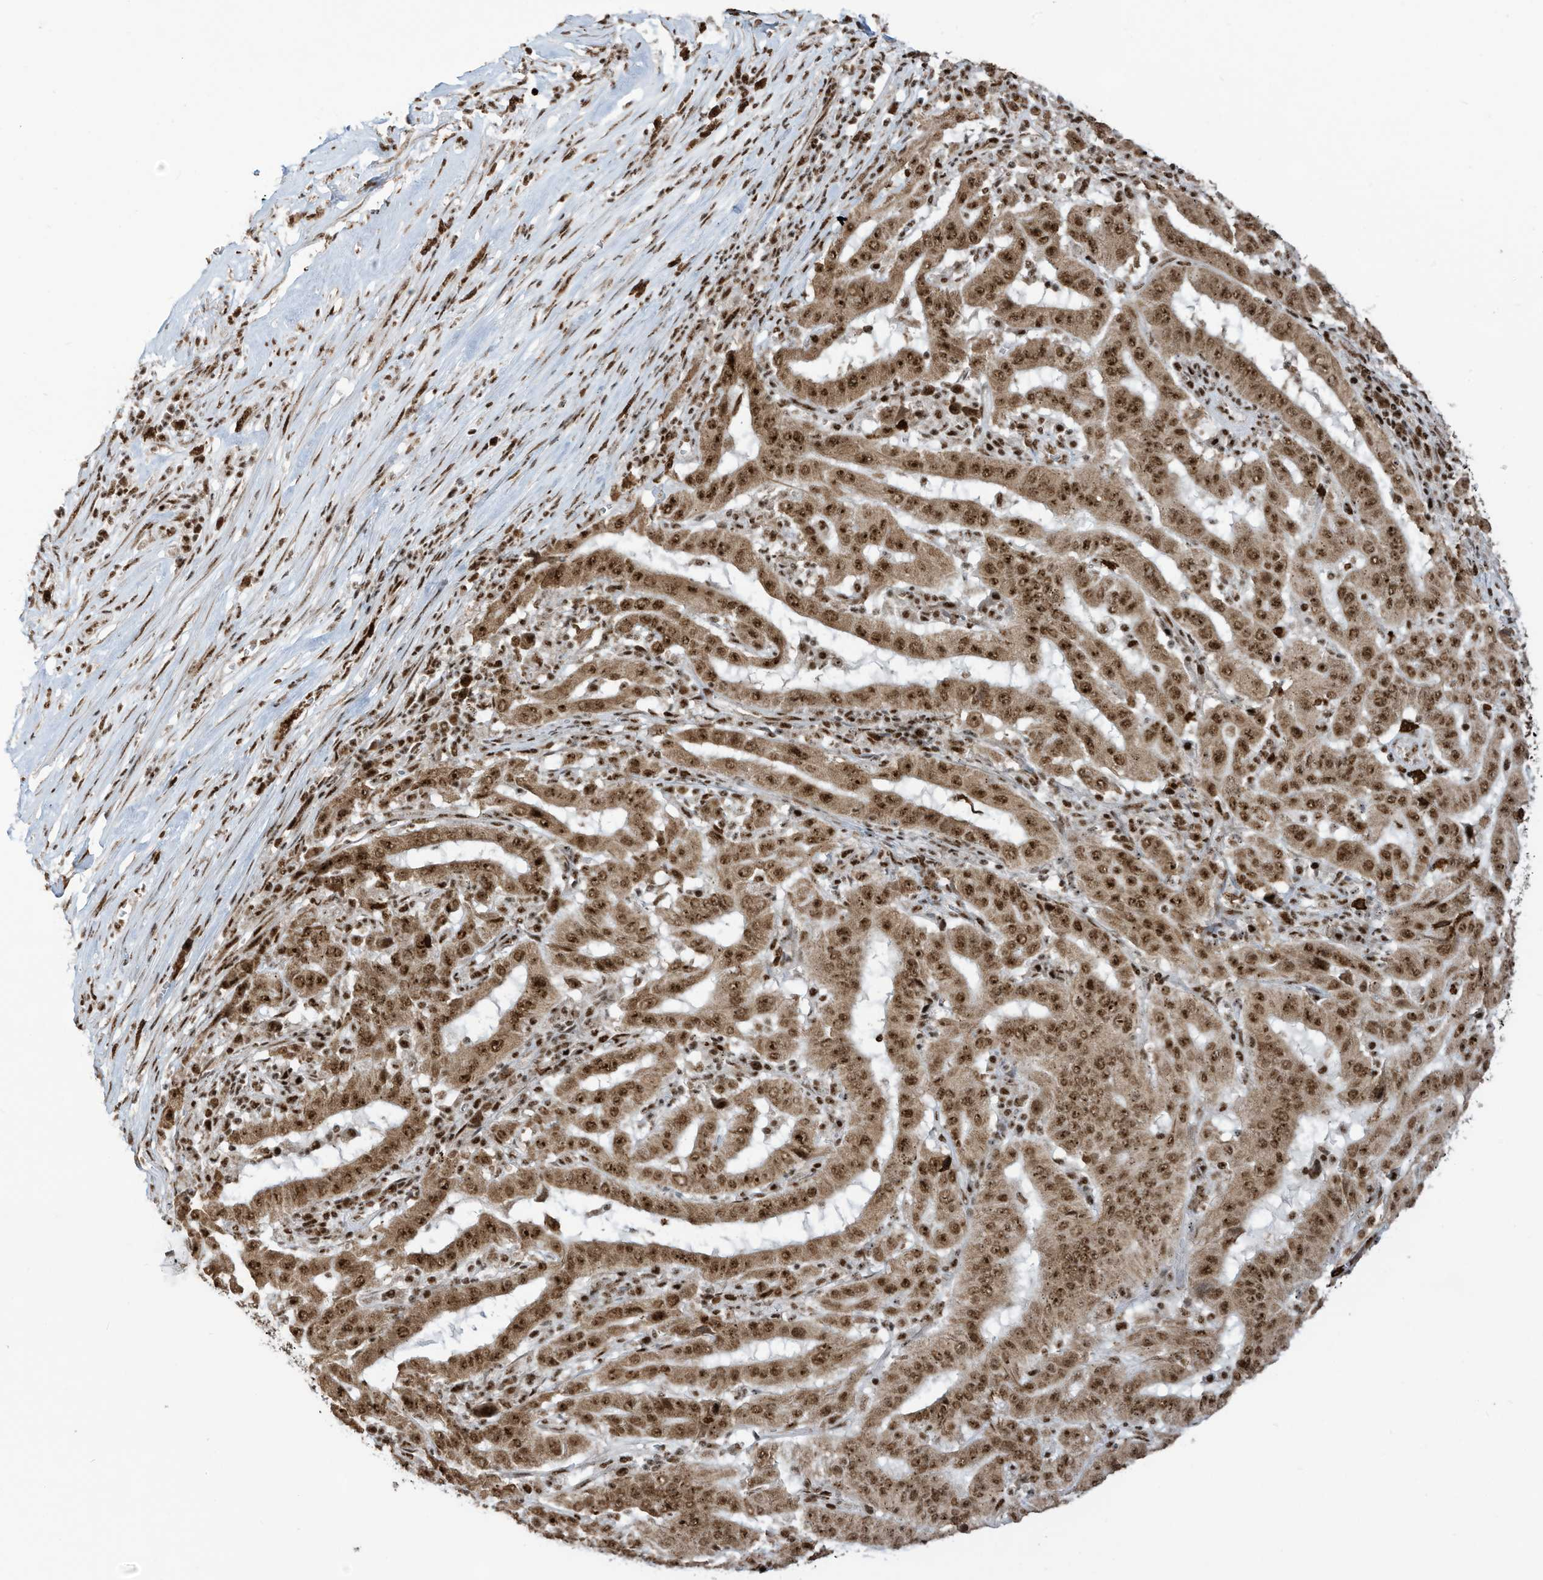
{"staining": {"intensity": "strong", "quantity": ">75%", "location": "cytoplasmic/membranous,nuclear"}, "tissue": "pancreatic cancer", "cell_type": "Tumor cells", "image_type": "cancer", "snomed": [{"axis": "morphology", "description": "Adenocarcinoma, NOS"}, {"axis": "topography", "description": "Pancreas"}], "caption": "Adenocarcinoma (pancreatic) stained with a protein marker shows strong staining in tumor cells.", "gene": "LBH", "patient": {"sex": "male", "age": 63}}